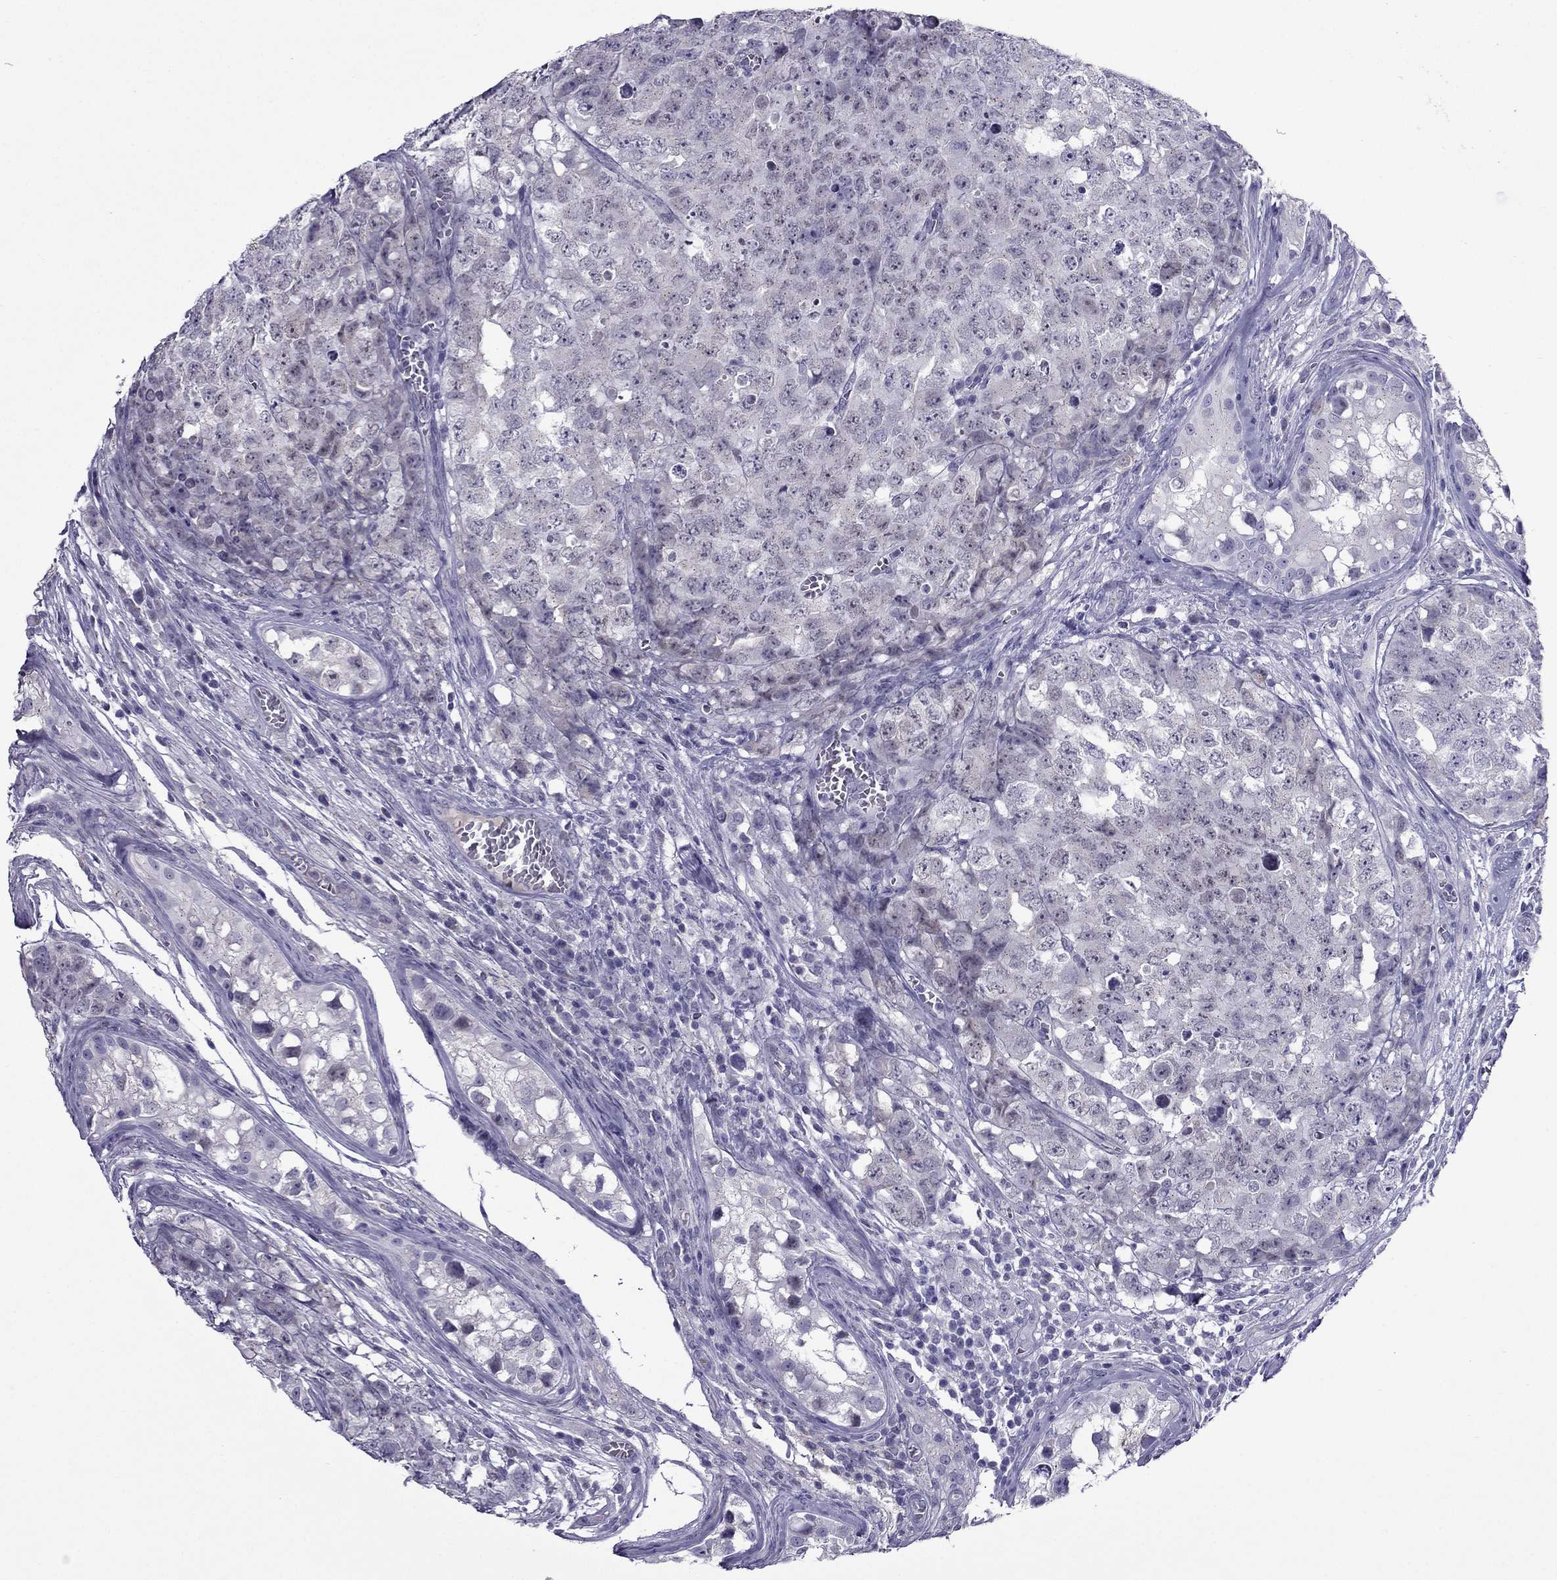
{"staining": {"intensity": "negative", "quantity": "none", "location": "none"}, "tissue": "testis cancer", "cell_type": "Tumor cells", "image_type": "cancer", "snomed": [{"axis": "morphology", "description": "Carcinoma, Embryonal, NOS"}, {"axis": "topography", "description": "Testis"}], "caption": "This is an IHC photomicrograph of human testis embryonal carcinoma. There is no expression in tumor cells.", "gene": "MYBPH", "patient": {"sex": "male", "age": 23}}